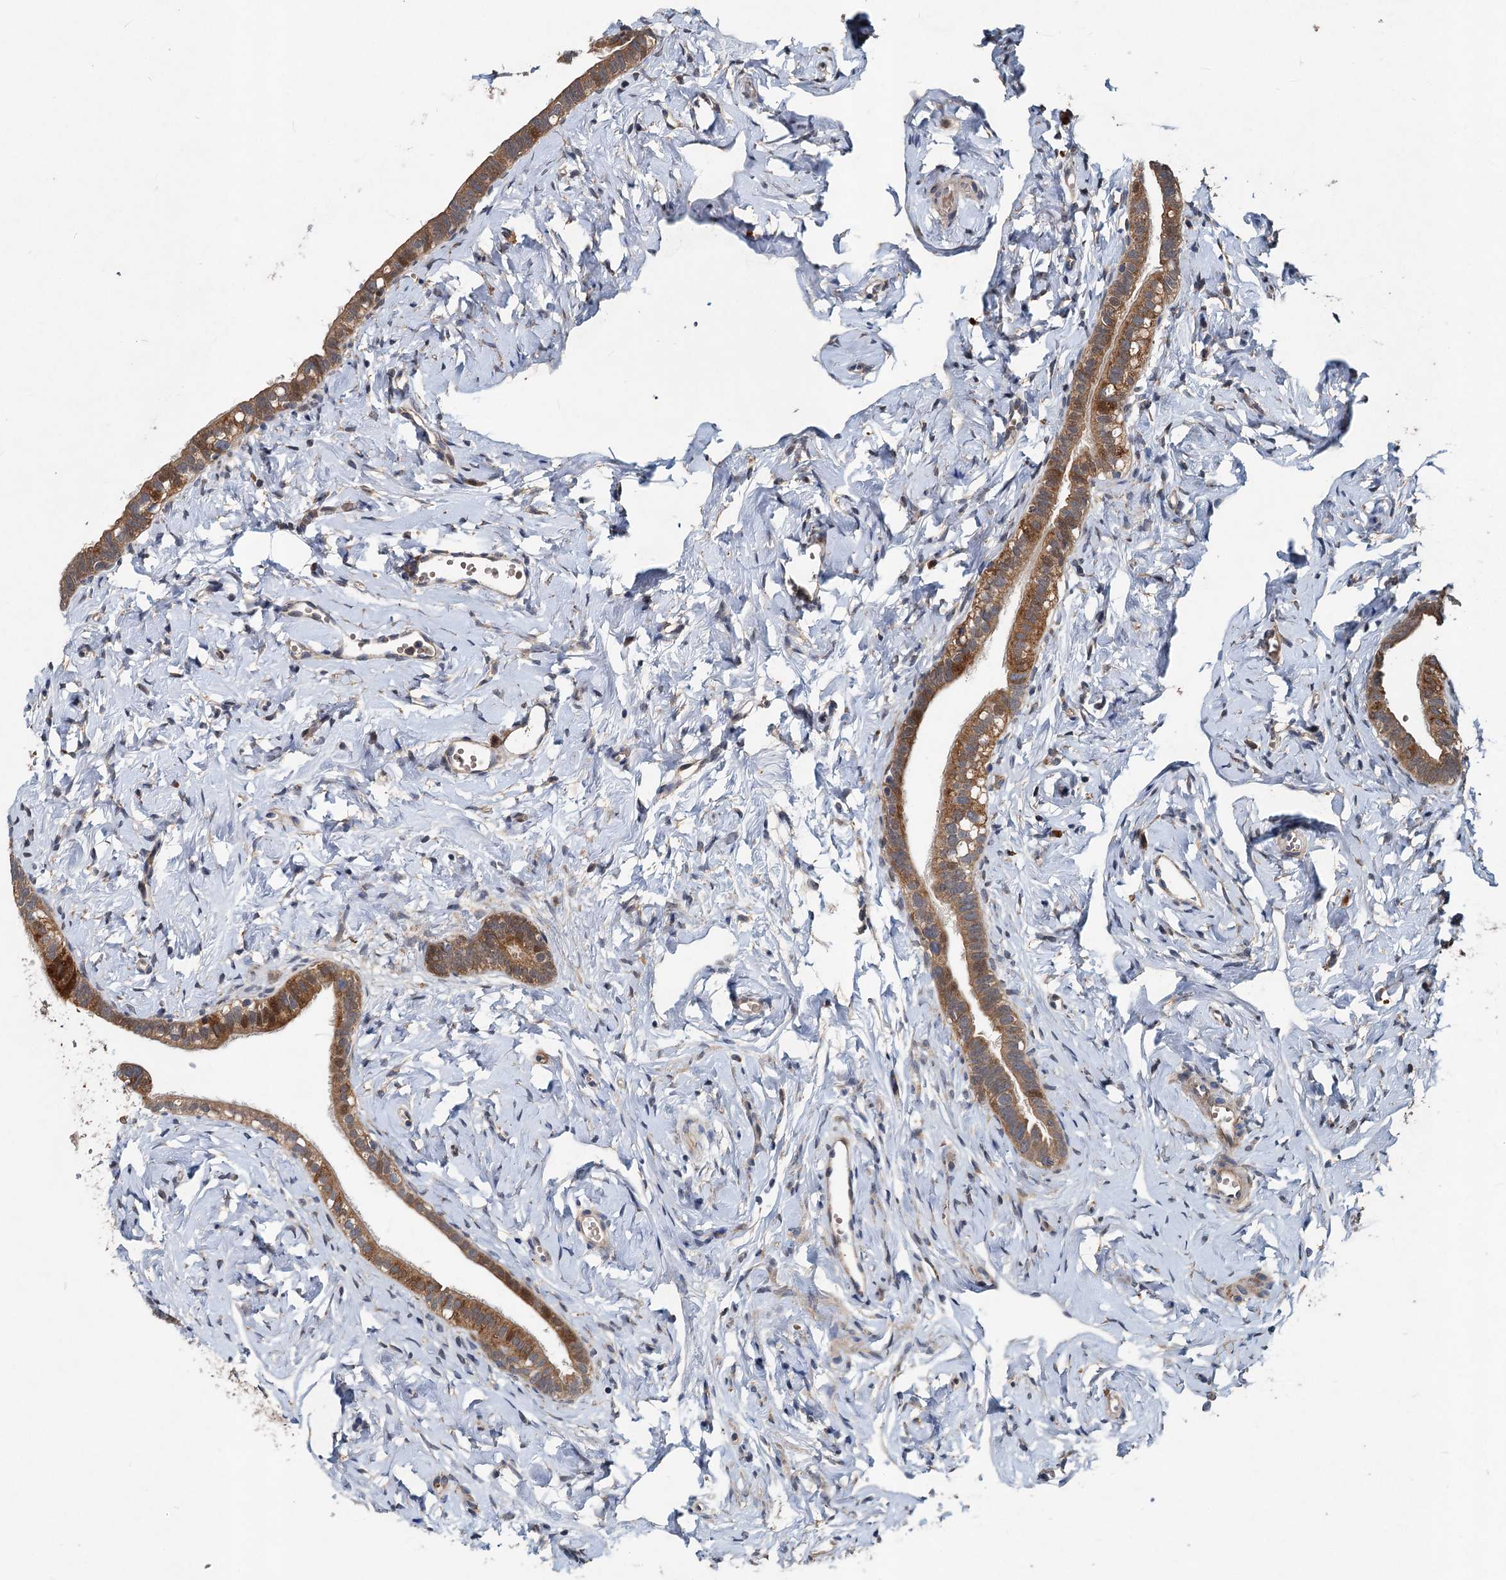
{"staining": {"intensity": "moderate", "quantity": ">75%", "location": "cytoplasmic/membranous"}, "tissue": "fallopian tube", "cell_type": "Glandular cells", "image_type": "normal", "snomed": [{"axis": "morphology", "description": "Normal tissue, NOS"}, {"axis": "topography", "description": "Fallopian tube"}], "caption": "DAB (3,3'-diaminobenzidine) immunohistochemical staining of unremarkable human fallopian tube shows moderate cytoplasmic/membranous protein positivity in approximately >75% of glandular cells. The staining was performed using DAB (3,3'-diaminobenzidine) to visualize the protein expression in brown, while the nuclei were stained in blue with hematoxylin (Magnification: 20x).", "gene": "OTUB1", "patient": {"sex": "female", "age": 66}}